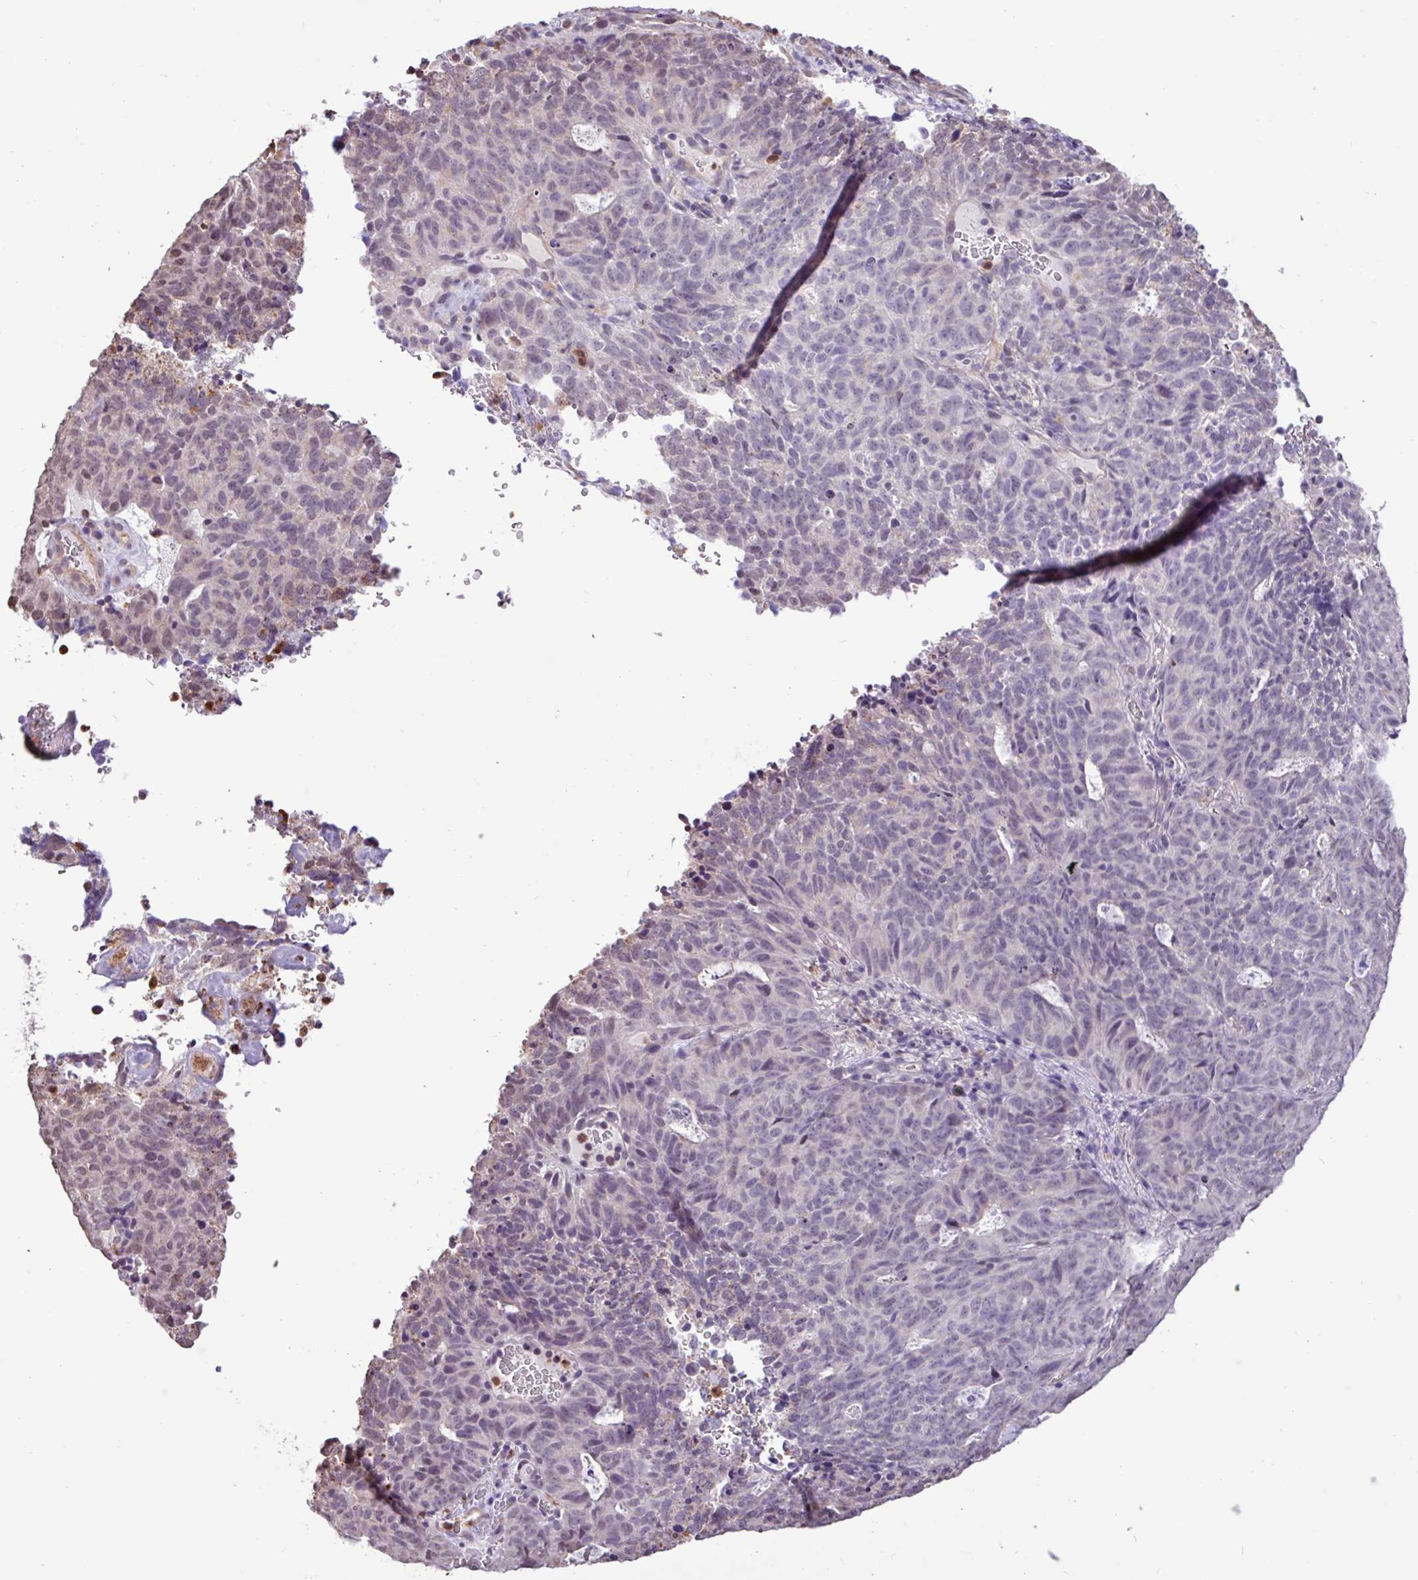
{"staining": {"intensity": "negative", "quantity": "none", "location": "none"}, "tissue": "cervical cancer", "cell_type": "Tumor cells", "image_type": "cancer", "snomed": [{"axis": "morphology", "description": "Adenocarcinoma, NOS"}, {"axis": "topography", "description": "Cervix"}], "caption": "Immunohistochemistry image of cervical adenocarcinoma stained for a protein (brown), which exhibits no expression in tumor cells.", "gene": "CHST11", "patient": {"sex": "female", "age": 38}}